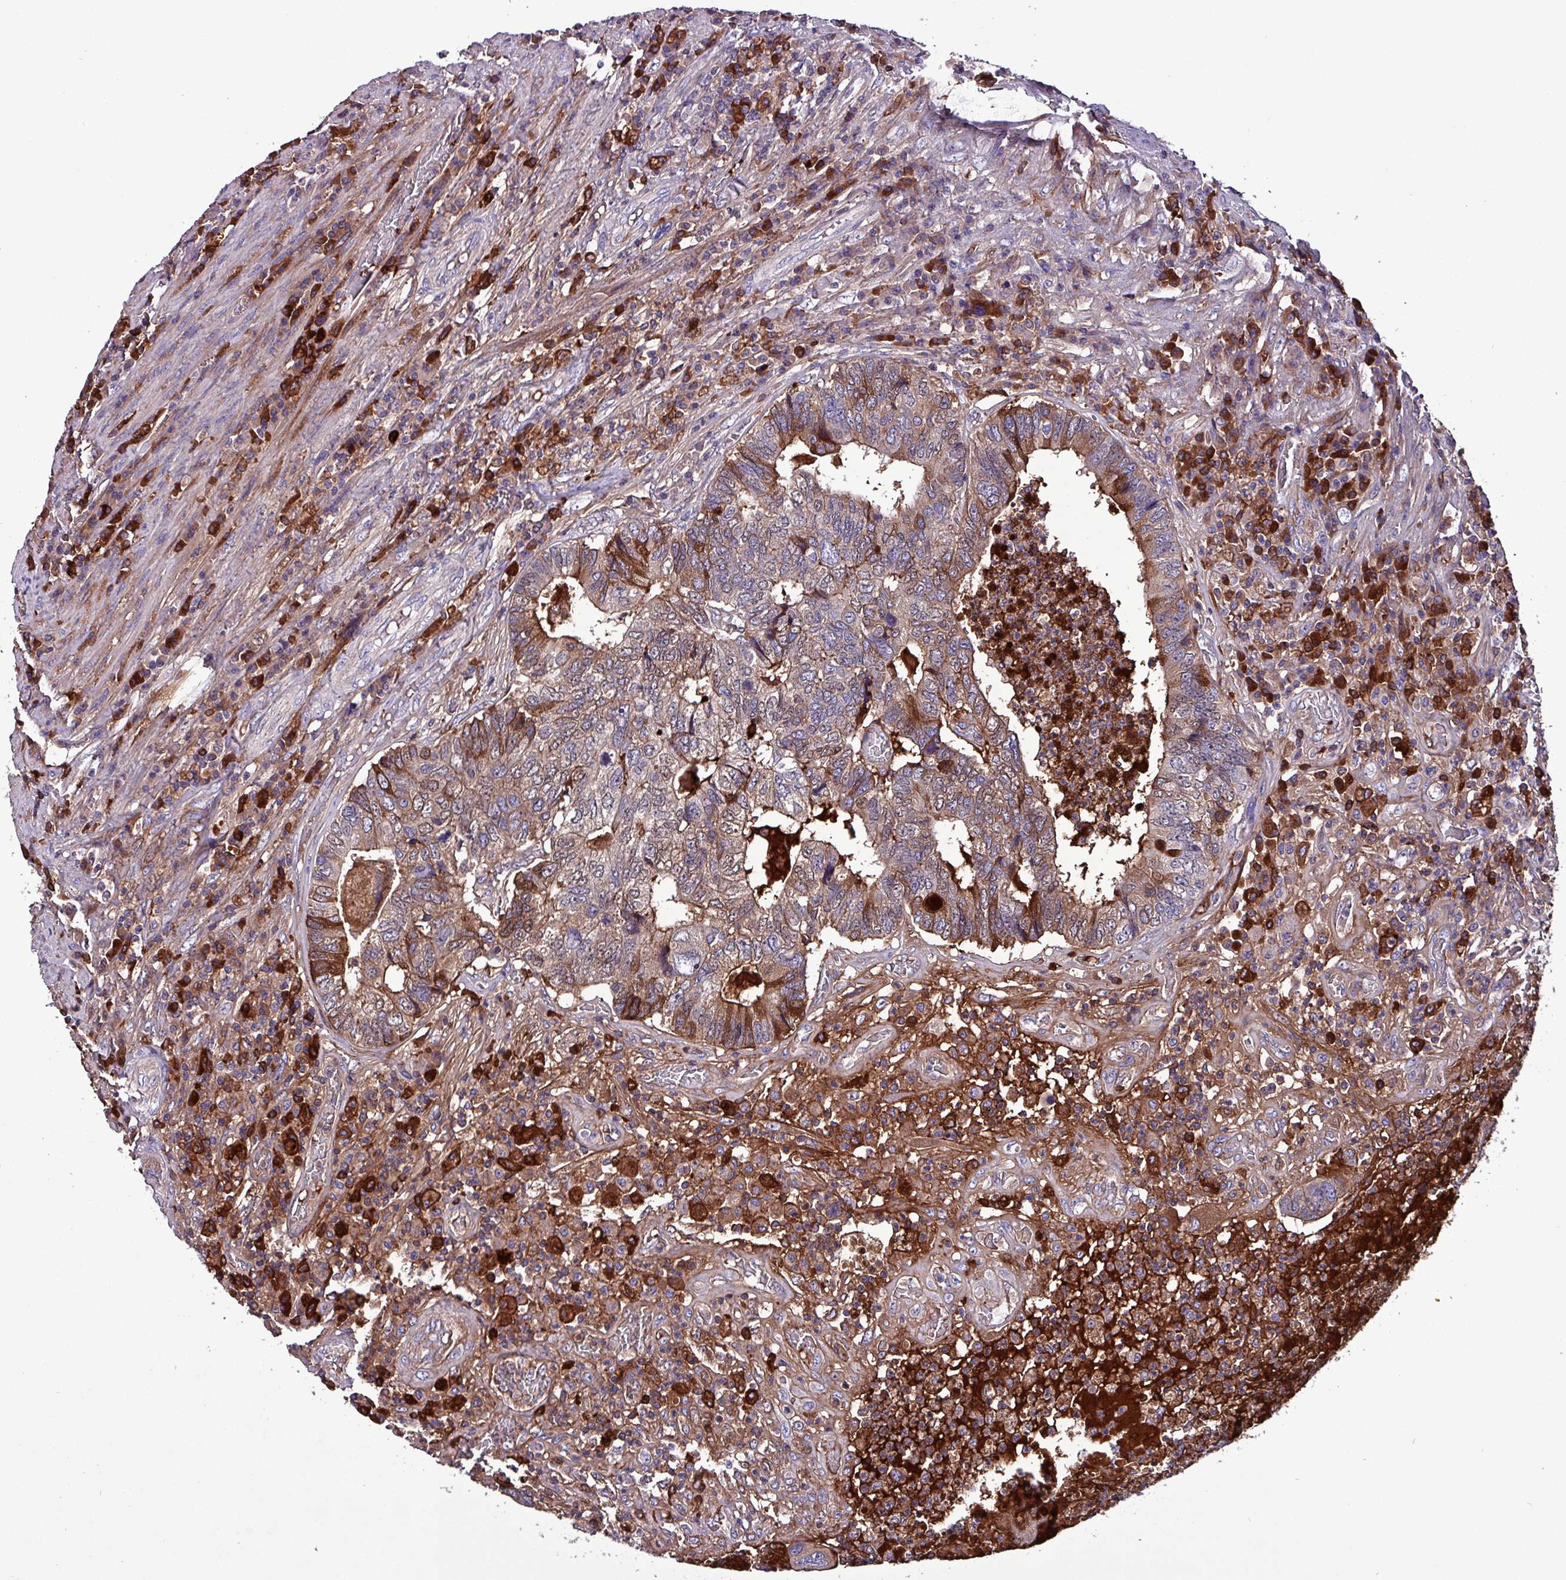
{"staining": {"intensity": "moderate", "quantity": "25%-75%", "location": "cytoplasmic/membranous"}, "tissue": "colorectal cancer", "cell_type": "Tumor cells", "image_type": "cancer", "snomed": [{"axis": "morphology", "description": "Adenocarcinoma, NOS"}, {"axis": "topography", "description": "Colon"}], "caption": "DAB (3,3'-diaminobenzidine) immunohistochemical staining of adenocarcinoma (colorectal) demonstrates moderate cytoplasmic/membranous protein staining in about 25%-75% of tumor cells. The protein is shown in brown color, while the nuclei are stained blue.", "gene": "HP", "patient": {"sex": "female", "age": 67}}